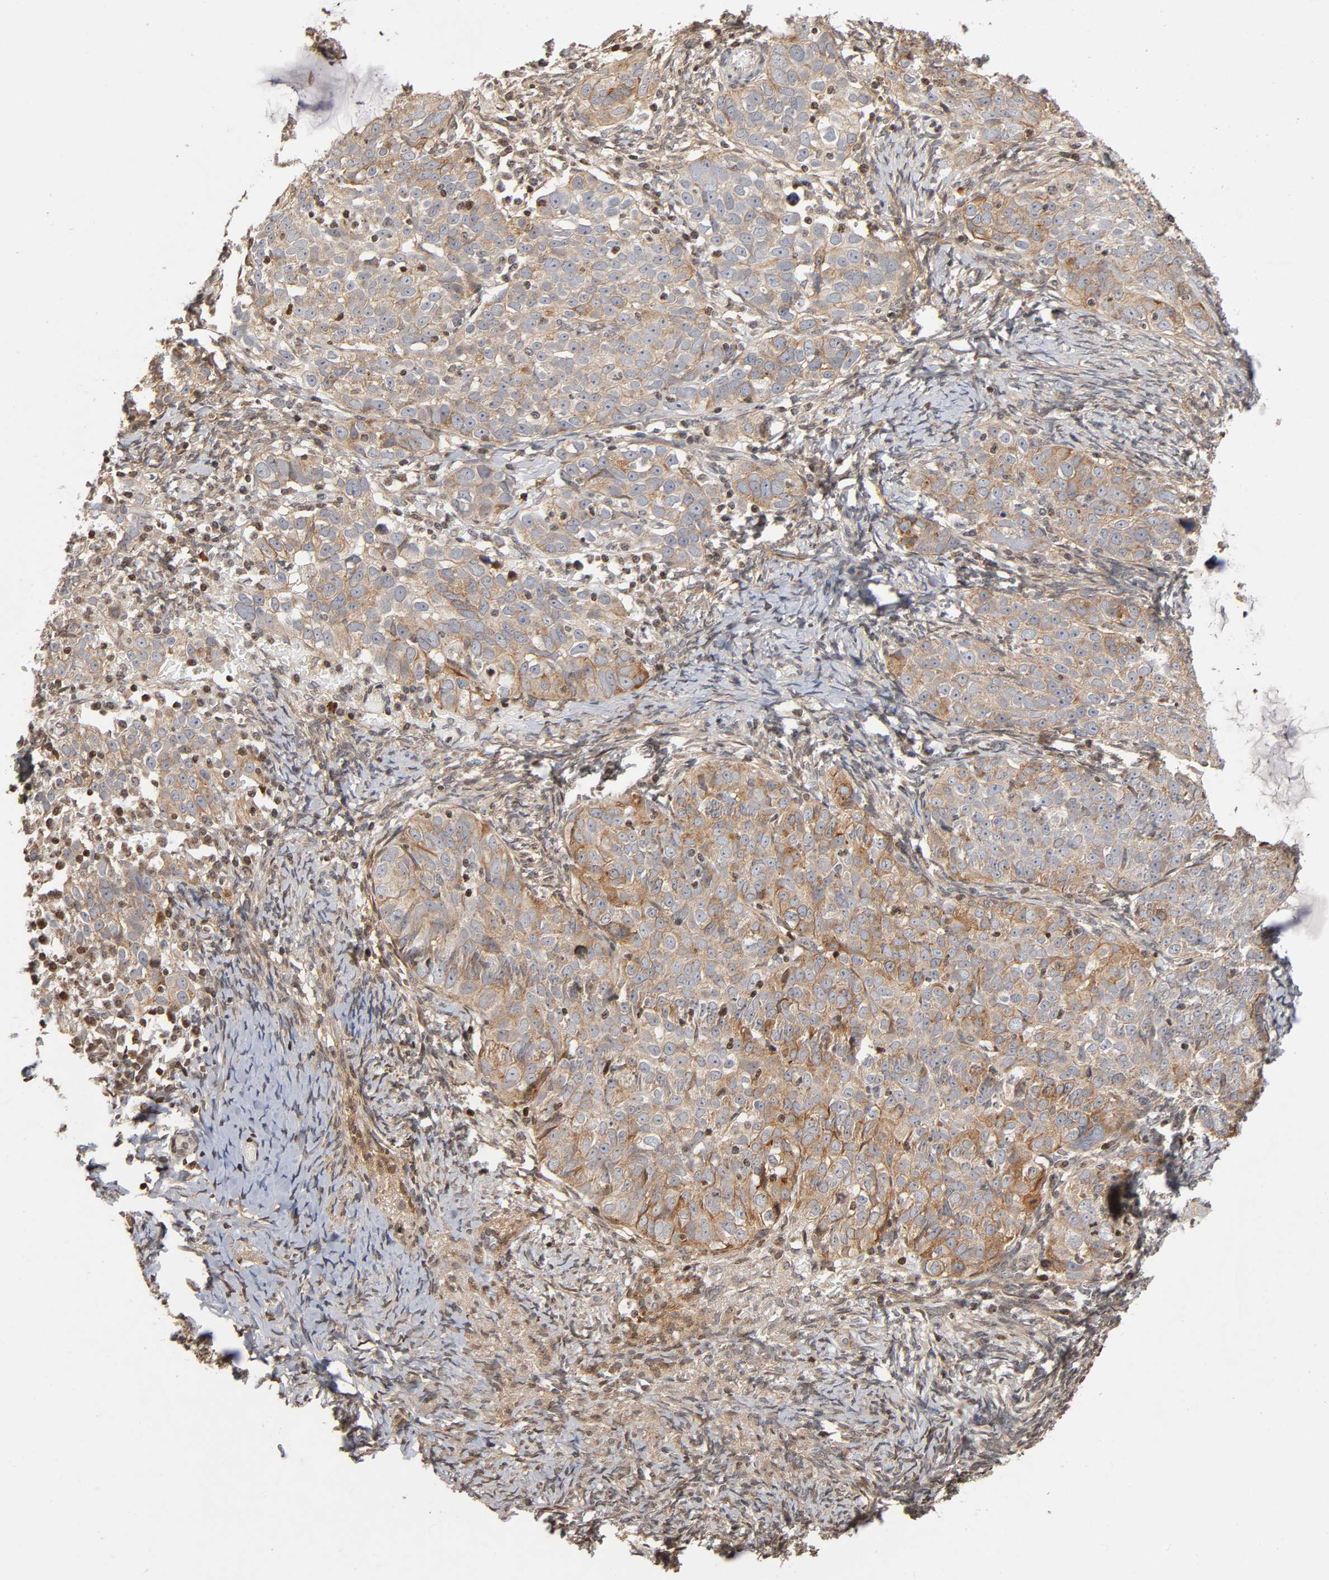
{"staining": {"intensity": "moderate", "quantity": ">75%", "location": "cytoplasmic/membranous"}, "tissue": "ovarian cancer", "cell_type": "Tumor cells", "image_type": "cancer", "snomed": [{"axis": "morphology", "description": "Normal tissue, NOS"}, {"axis": "morphology", "description": "Cystadenocarcinoma, serous, NOS"}, {"axis": "topography", "description": "Ovary"}], "caption": "An IHC image of neoplastic tissue is shown. Protein staining in brown labels moderate cytoplasmic/membranous positivity in ovarian cancer within tumor cells.", "gene": "ITGAV", "patient": {"sex": "female", "age": 62}}